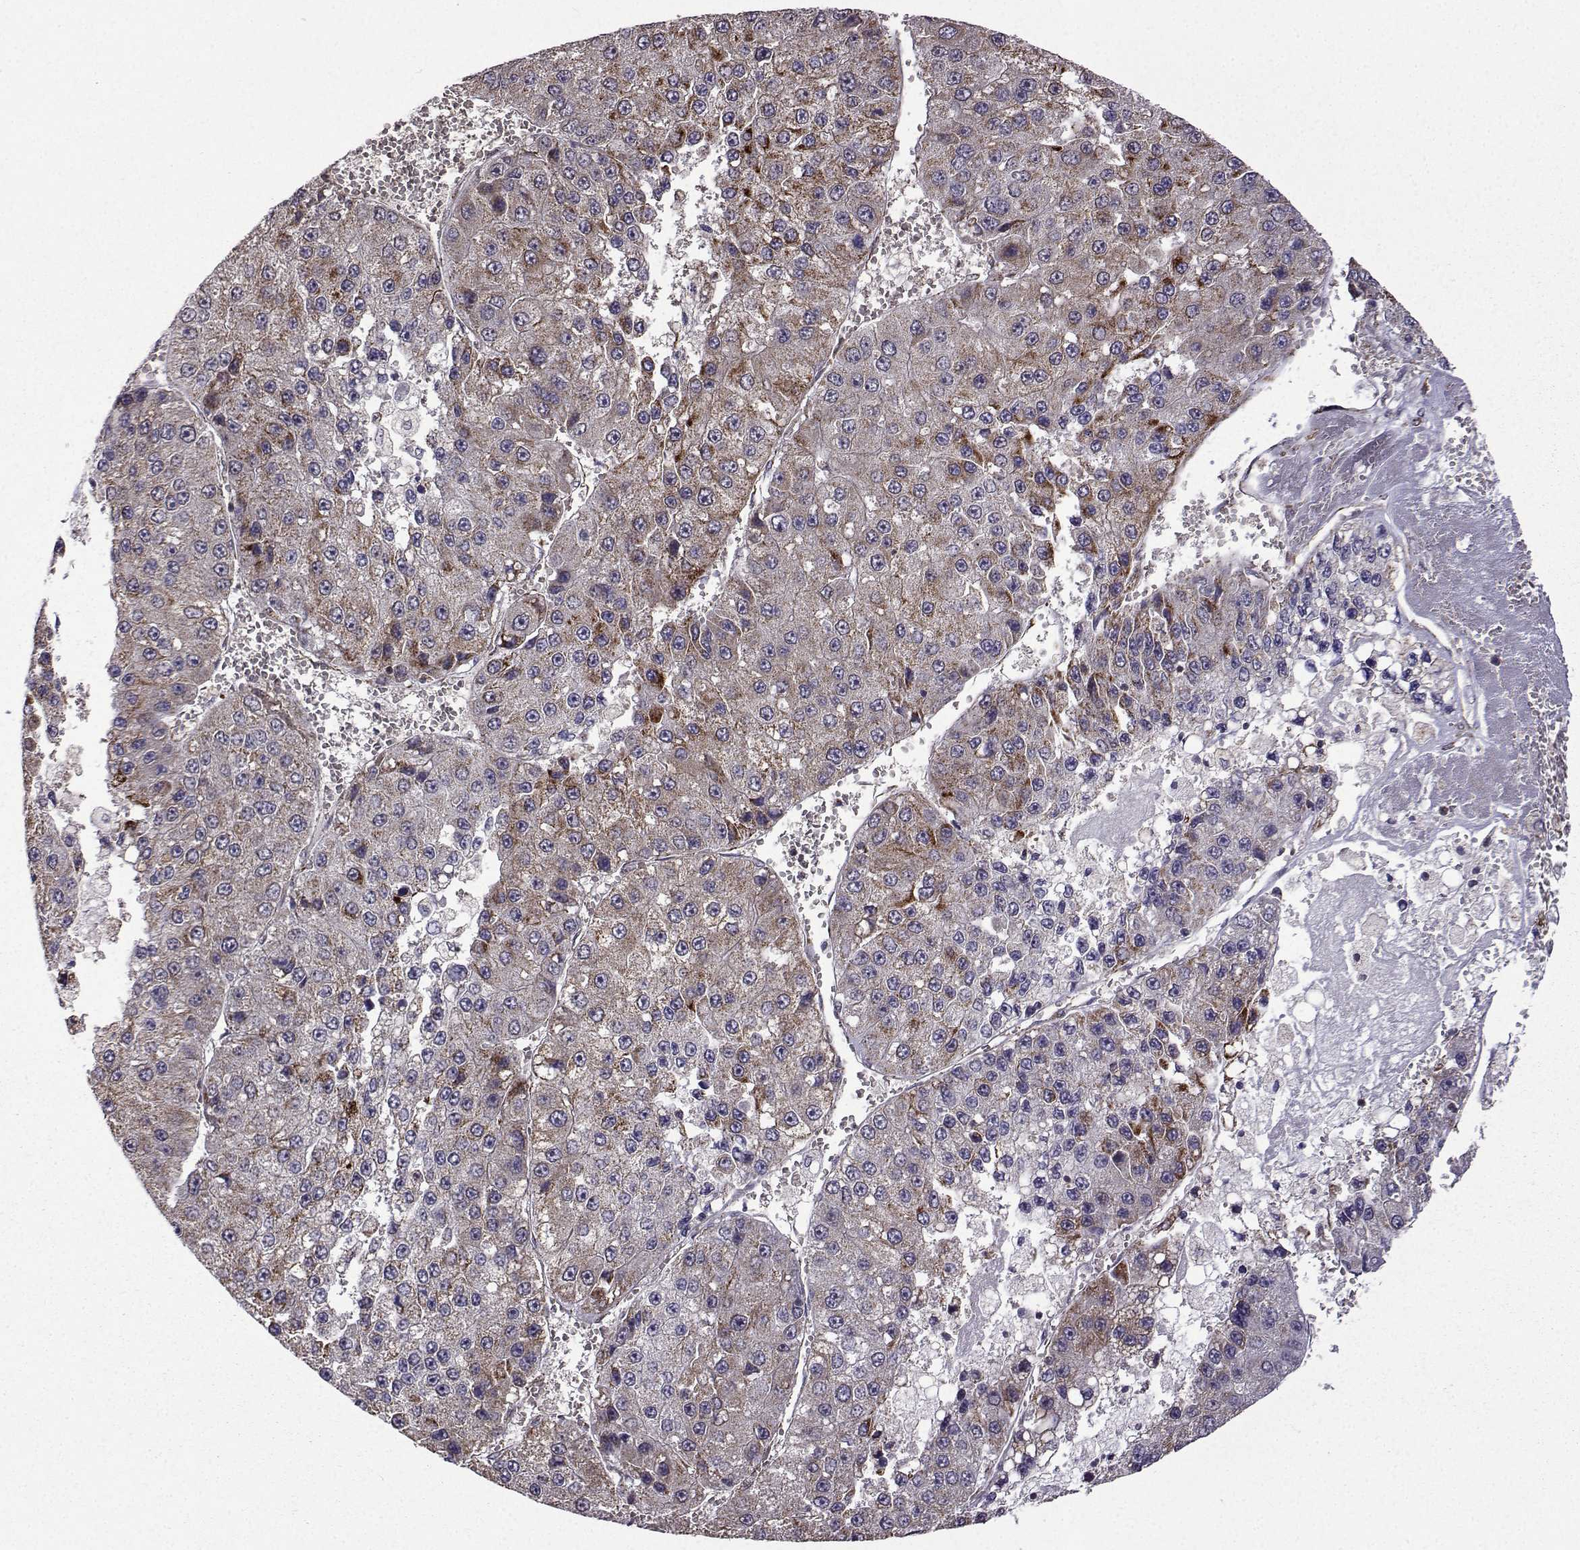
{"staining": {"intensity": "moderate", "quantity": "<25%", "location": "cytoplasmic/membranous"}, "tissue": "liver cancer", "cell_type": "Tumor cells", "image_type": "cancer", "snomed": [{"axis": "morphology", "description": "Carcinoma, Hepatocellular, NOS"}, {"axis": "topography", "description": "Liver"}], "caption": "Protein expression analysis of human liver cancer (hepatocellular carcinoma) reveals moderate cytoplasmic/membranous positivity in approximately <25% of tumor cells. (DAB IHC, brown staining for protein, blue staining for nuclei).", "gene": "TAB2", "patient": {"sex": "female", "age": 73}}